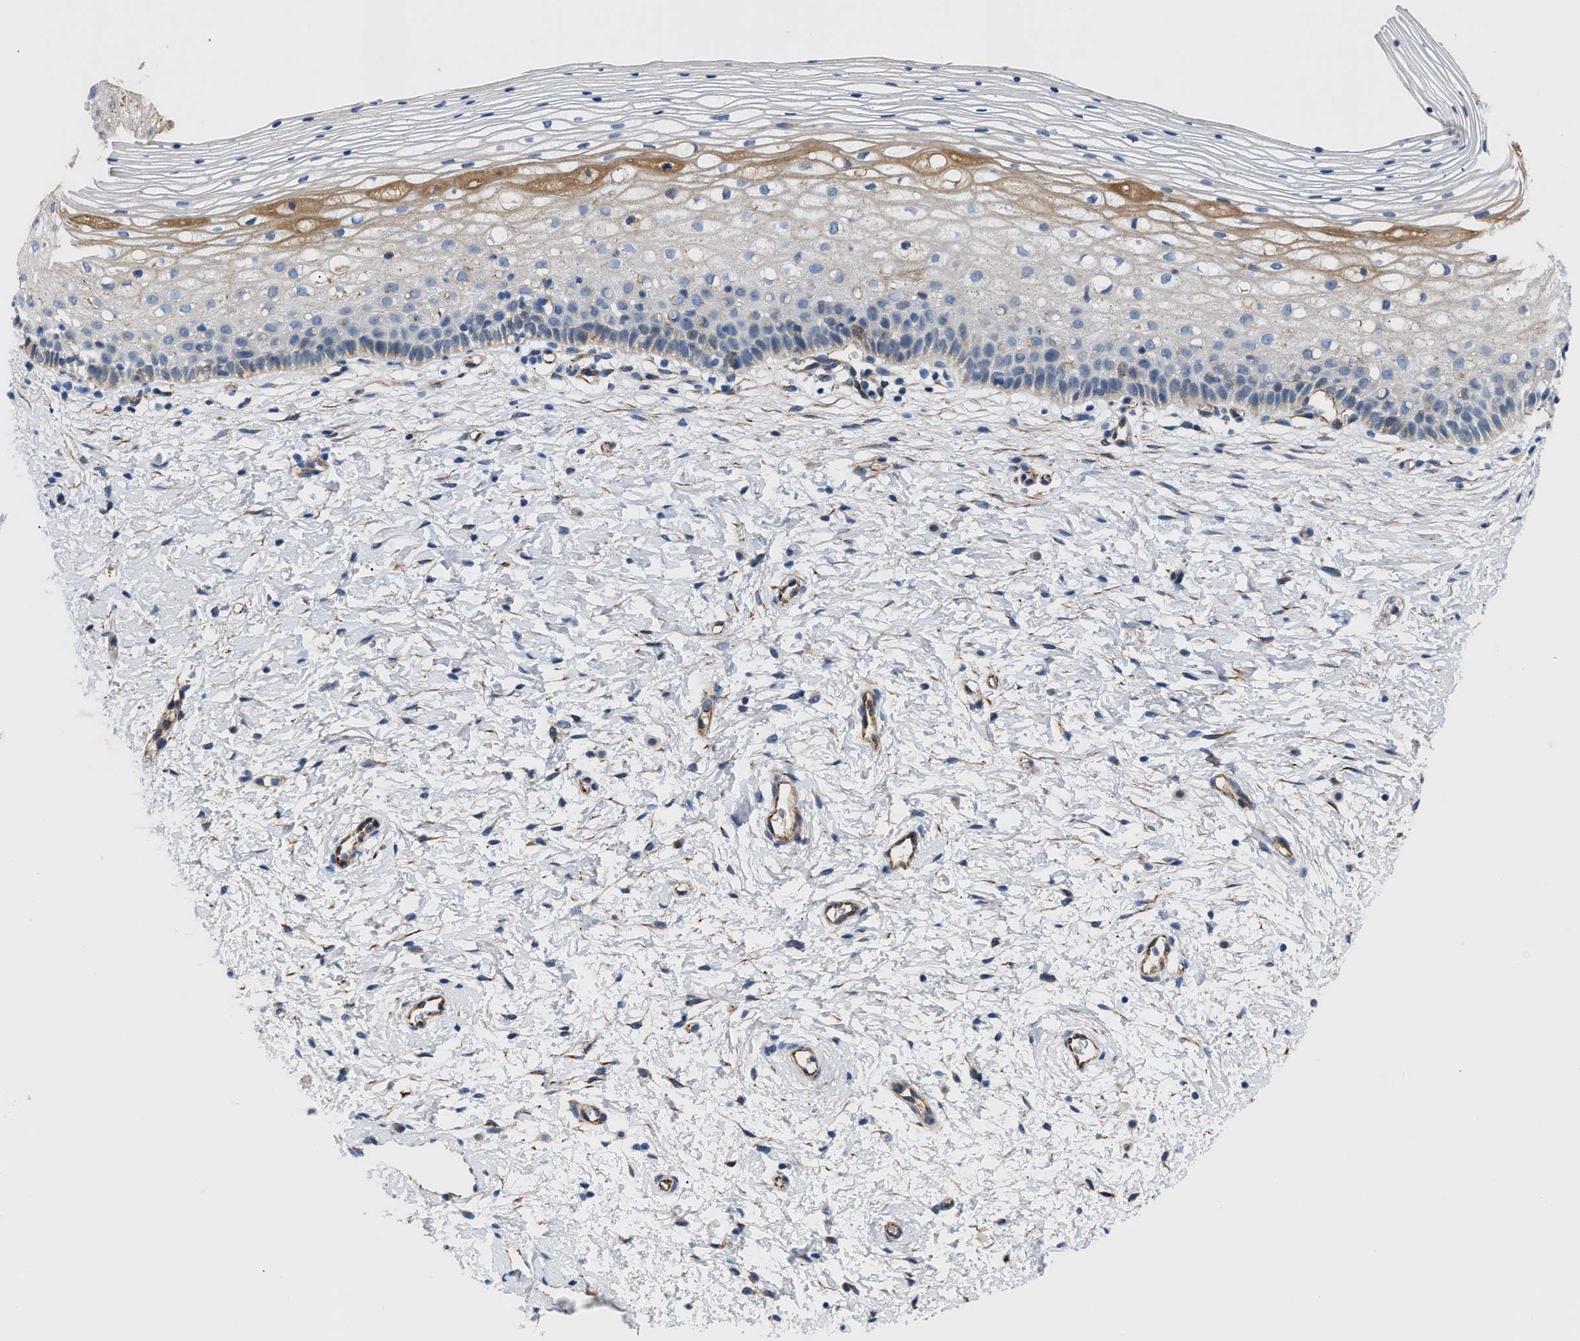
{"staining": {"intensity": "weak", "quantity": "<25%", "location": "cytoplasmic/membranous"}, "tissue": "cervix", "cell_type": "Glandular cells", "image_type": "normal", "snomed": [{"axis": "morphology", "description": "Normal tissue, NOS"}, {"axis": "topography", "description": "Cervix"}], "caption": "Immunohistochemistry (IHC) image of benign cervix stained for a protein (brown), which demonstrates no positivity in glandular cells.", "gene": "TFPI", "patient": {"sex": "female", "age": 72}}